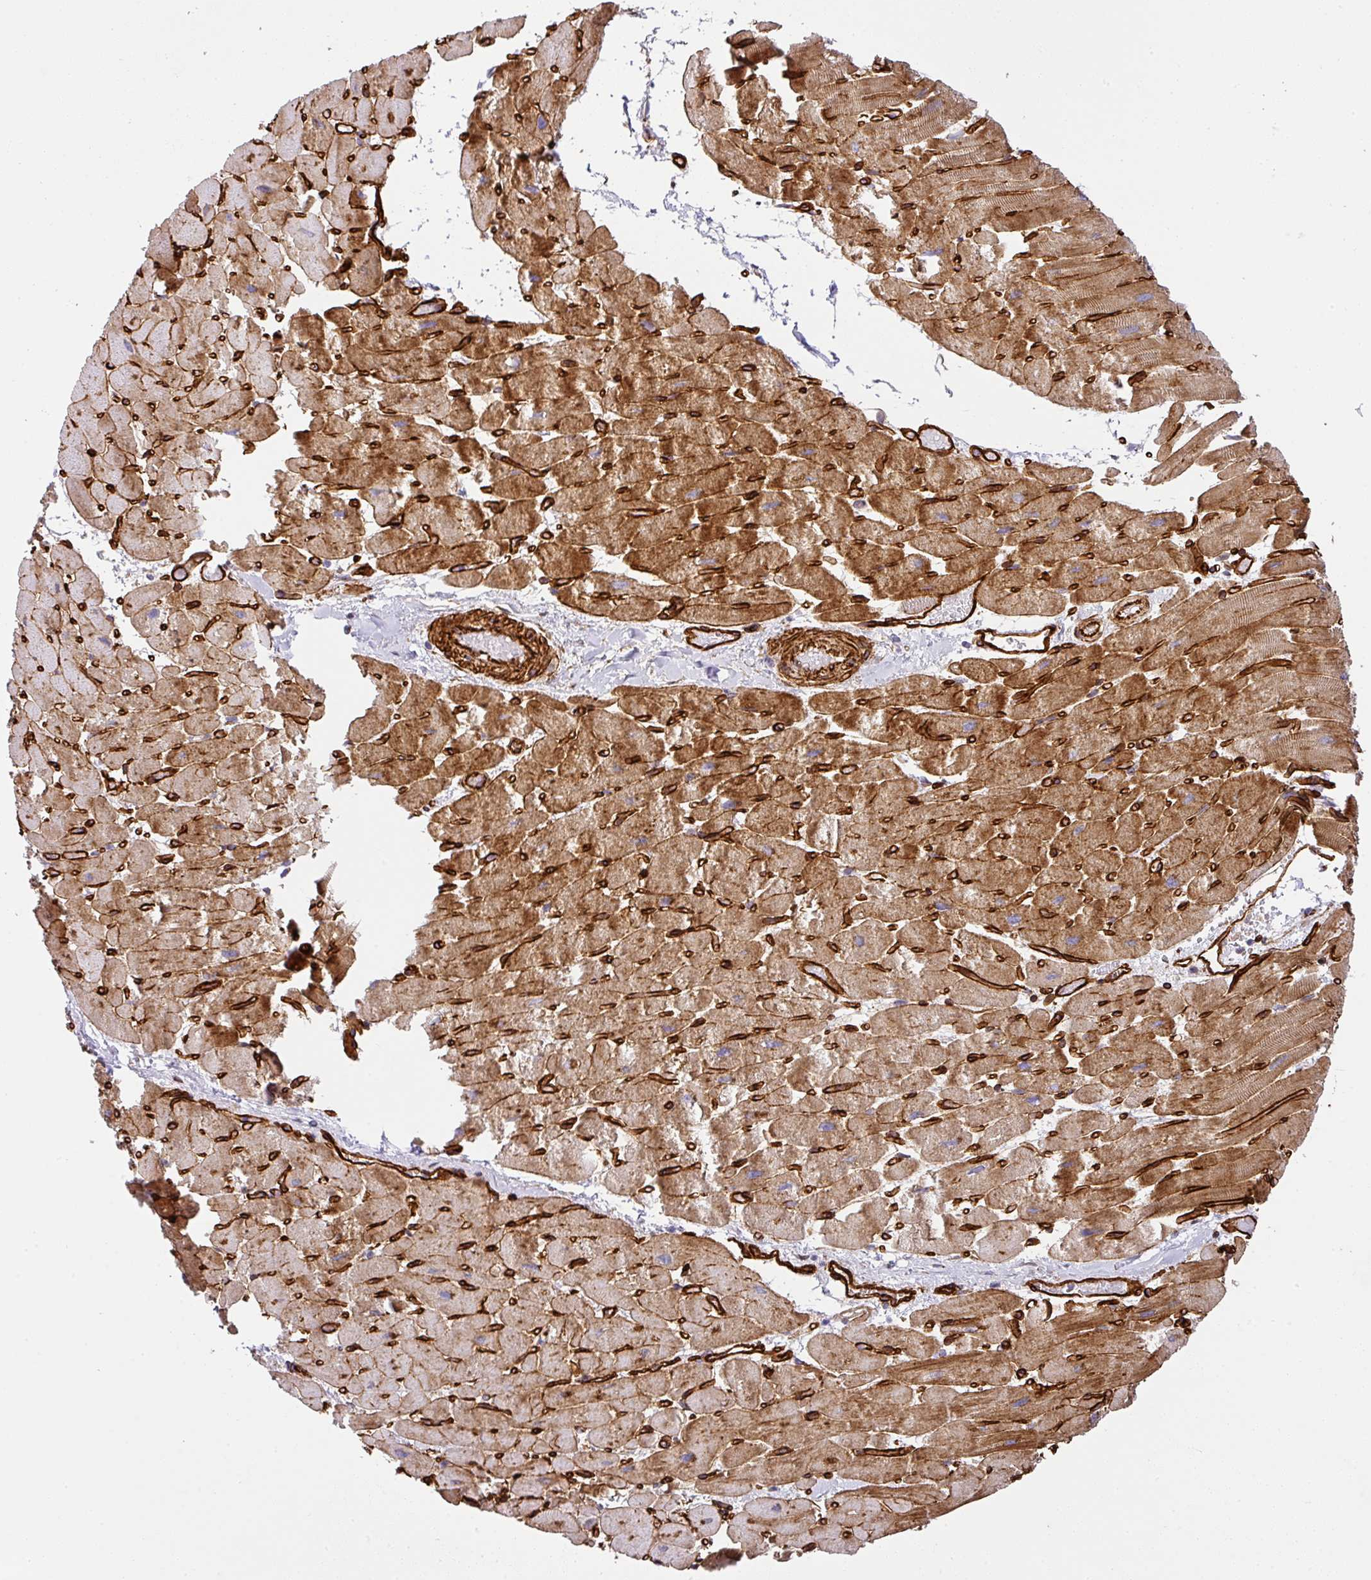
{"staining": {"intensity": "moderate", "quantity": ">75%", "location": "cytoplasmic/membranous"}, "tissue": "heart muscle", "cell_type": "Cardiomyocytes", "image_type": "normal", "snomed": [{"axis": "morphology", "description": "Normal tissue, NOS"}, {"axis": "topography", "description": "Heart"}], "caption": "Protein staining shows moderate cytoplasmic/membranous expression in about >75% of cardiomyocytes in benign heart muscle. The staining was performed using DAB to visualize the protein expression in brown, while the nuclei were stained in blue with hematoxylin (Magnification: 20x).", "gene": "SLC25A17", "patient": {"sex": "male", "age": 37}}